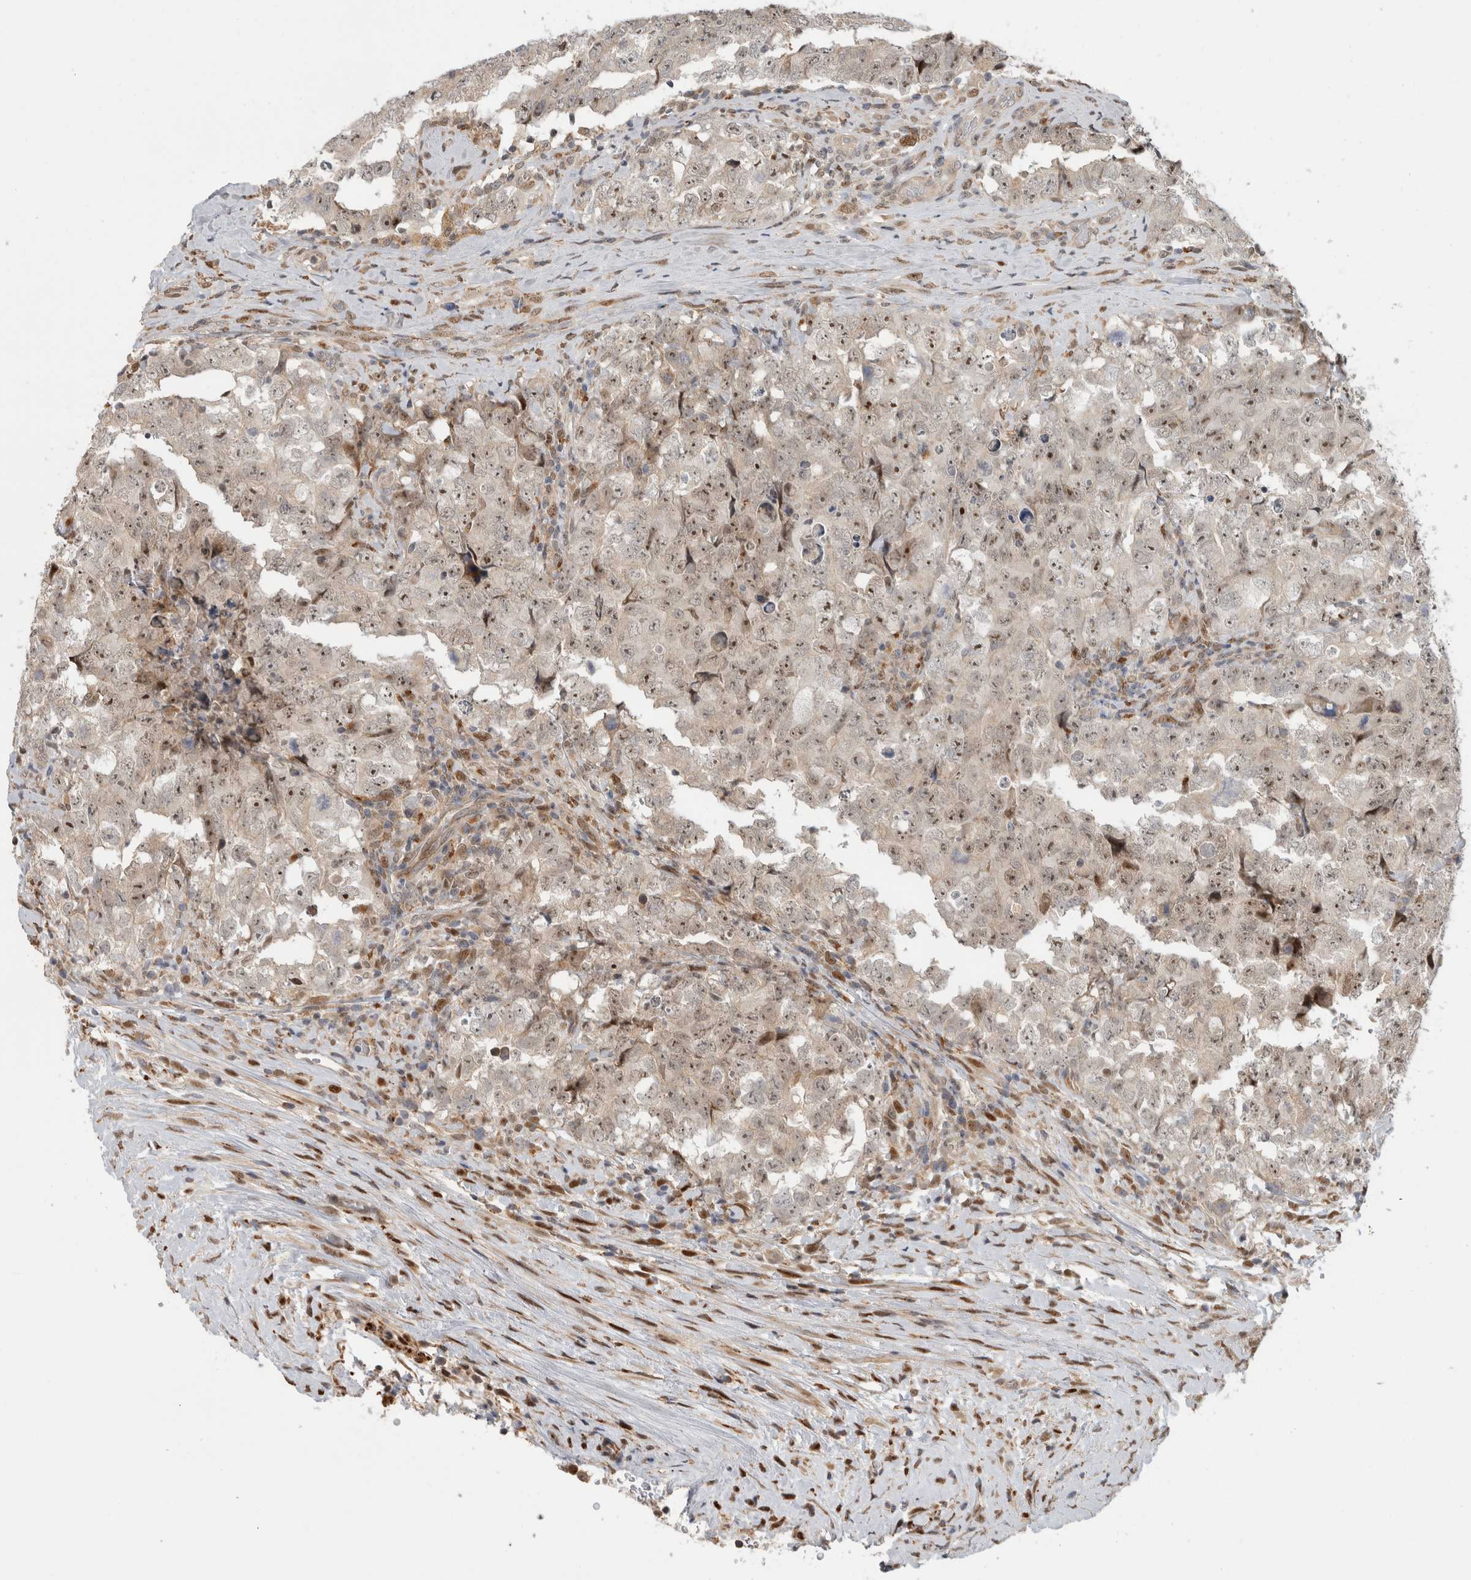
{"staining": {"intensity": "strong", "quantity": ">75%", "location": "nuclear"}, "tissue": "testis cancer", "cell_type": "Tumor cells", "image_type": "cancer", "snomed": [{"axis": "morphology", "description": "Carcinoma, Embryonal, NOS"}, {"axis": "topography", "description": "Testis"}], "caption": "High-magnification brightfield microscopy of testis cancer (embryonal carcinoma) stained with DAB (3,3'-diaminobenzidine) (brown) and counterstained with hematoxylin (blue). tumor cells exhibit strong nuclear positivity is identified in approximately>75% of cells. (Stains: DAB in brown, nuclei in blue, Microscopy: brightfield microscopy at high magnification).", "gene": "NAB2", "patient": {"sex": "male", "age": 26}}